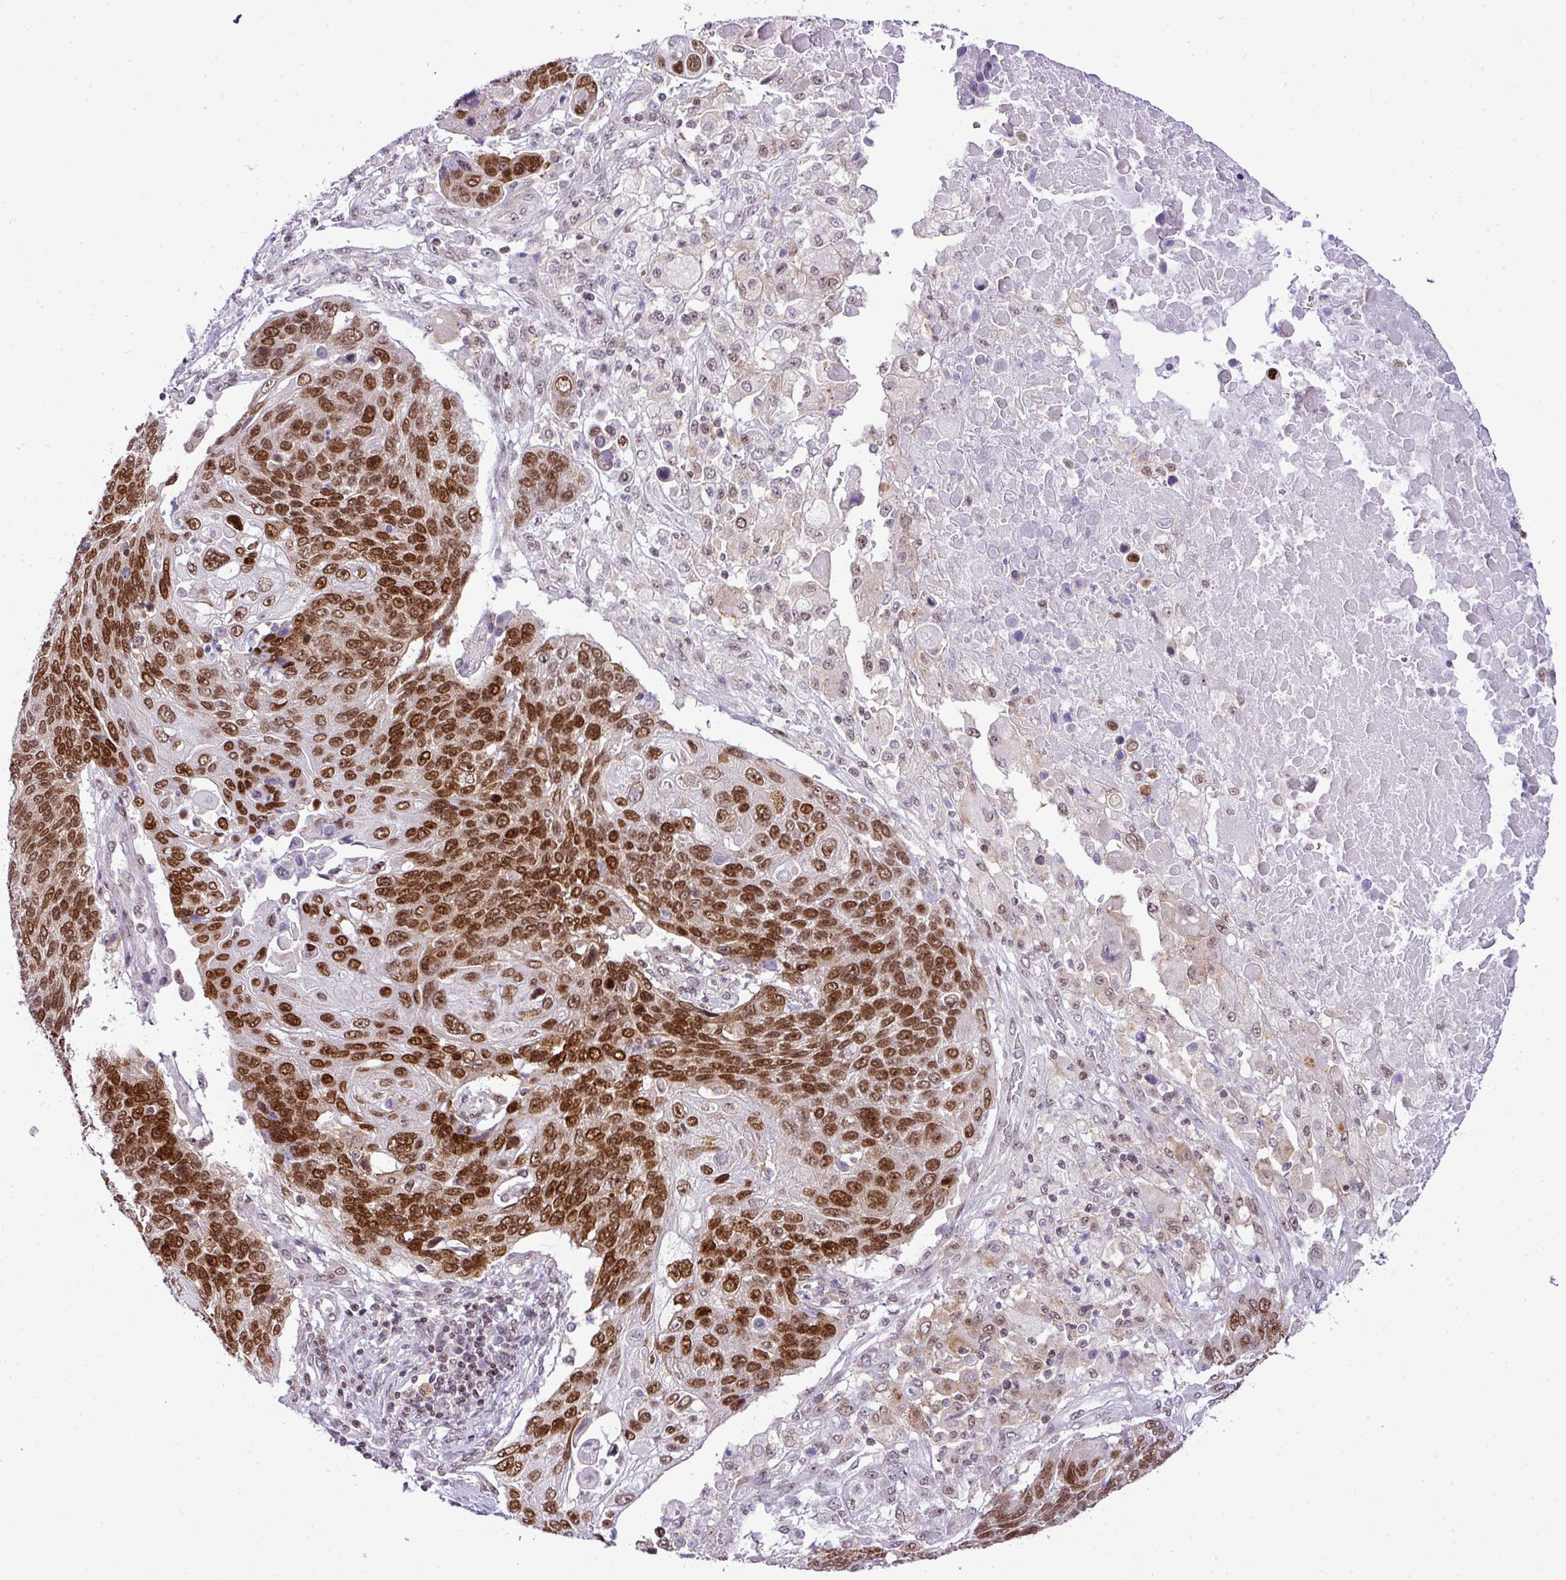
{"staining": {"intensity": "strong", "quantity": ">75%", "location": "nuclear"}, "tissue": "lung cancer", "cell_type": "Tumor cells", "image_type": "cancer", "snomed": [{"axis": "morphology", "description": "Squamous cell carcinoma, NOS"}, {"axis": "topography", "description": "Lung"}], "caption": "This is an image of IHC staining of lung squamous cell carcinoma, which shows strong positivity in the nuclear of tumor cells.", "gene": "CCDC137", "patient": {"sex": "male", "age": 66}}